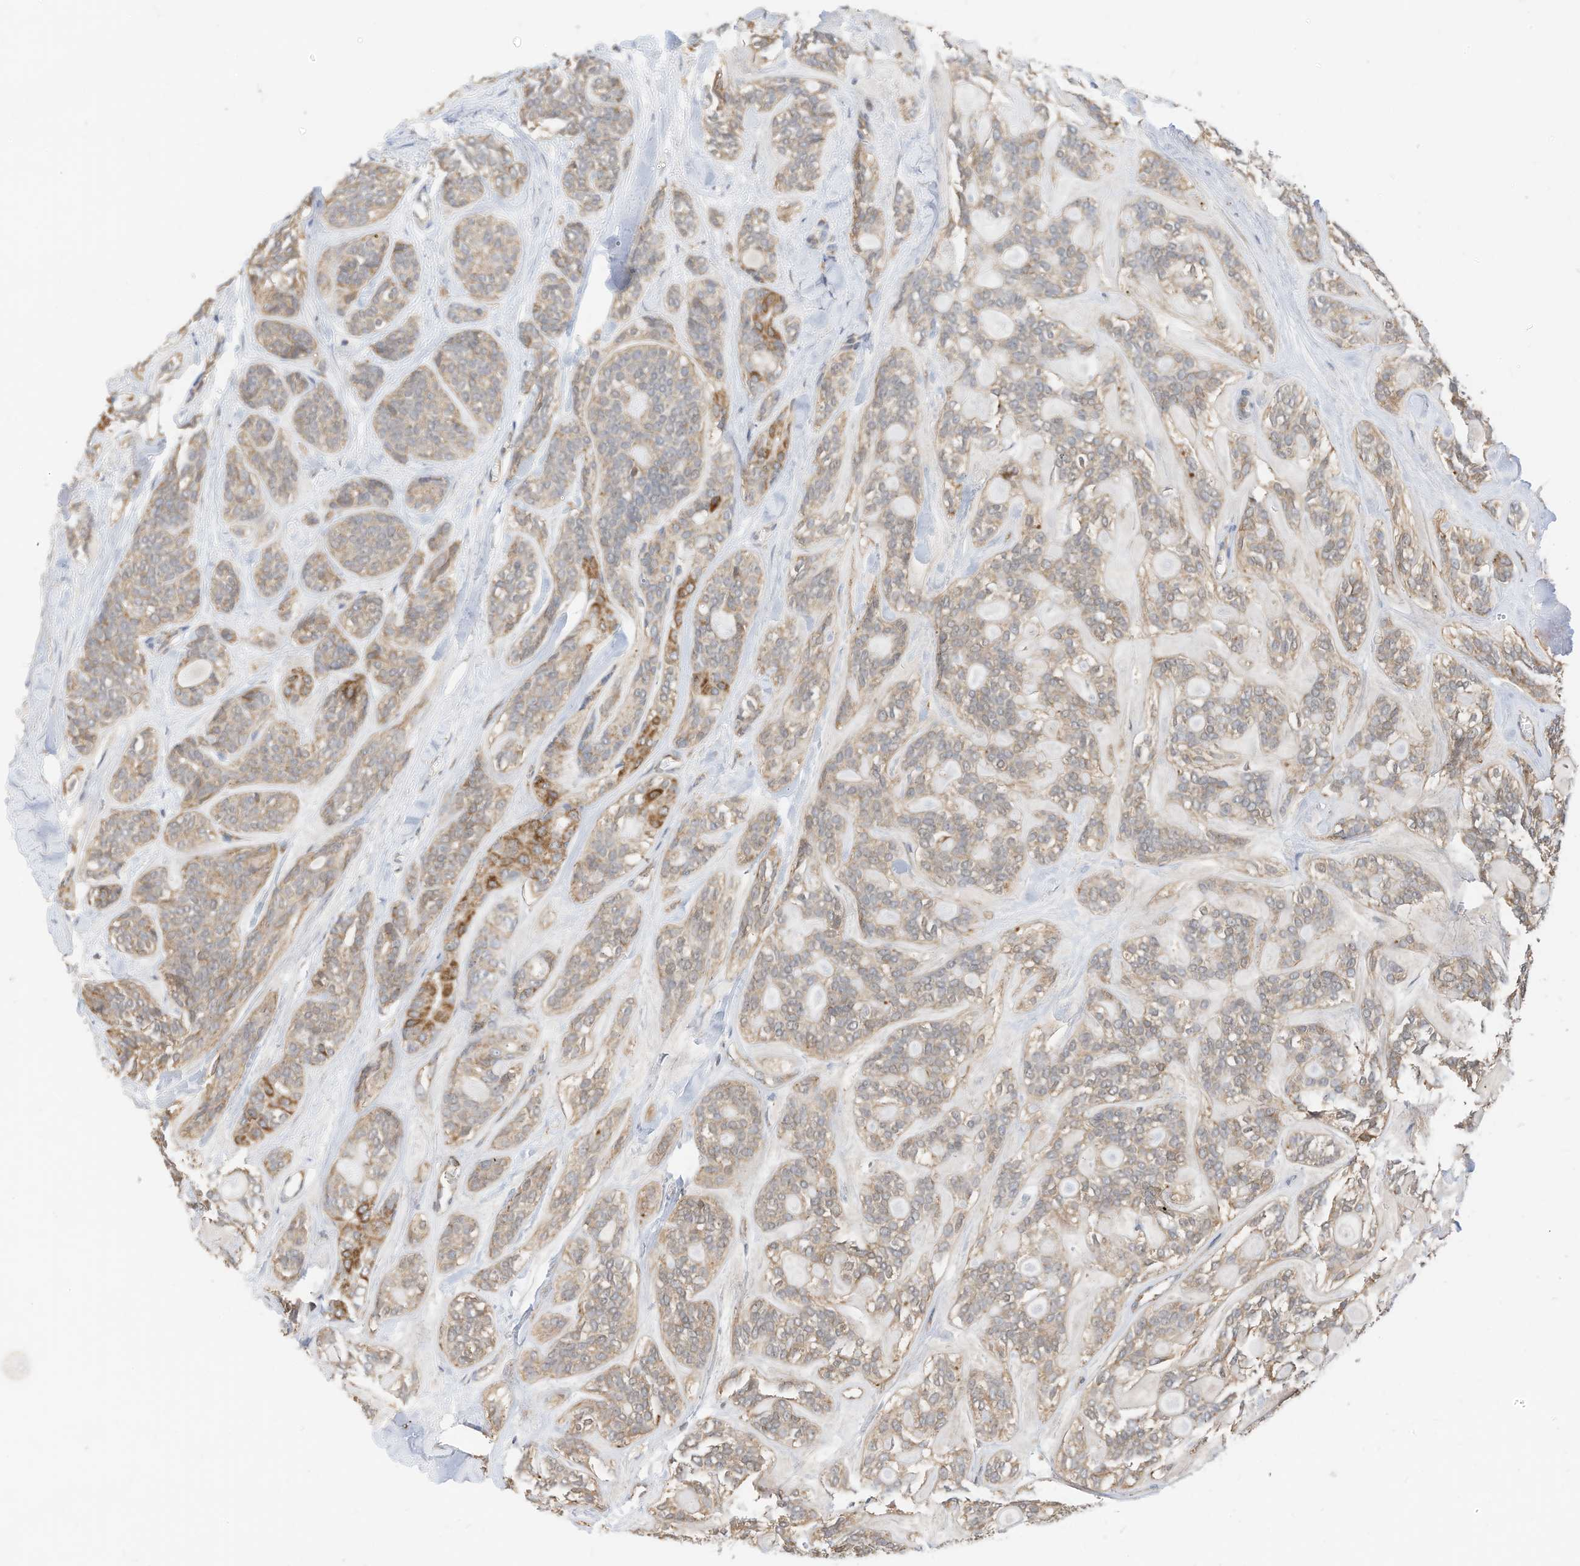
{"staining": {"intensity": "moderate", "quantity": "<25%", "location": "cytoplasmic/membranous"}, "tissue": "head and neck cancer", "cell_type": "Tumor cells", "image_type": "cancer", "snomed": [{"axis": "morphology", "description": "Adenocarcinoma, NOS"}, {"axis": "topography", "description": "Head-Neck"}], "caption": "Moderate cytoplasmic/membranous protein expression is seen in about <25% of tumor cells in adenocarcinoma (head and neck). (DAB IHC with brightfield microscopy, high magnification).", "gene": "METTL6", "patient": {"sex": "male", "age": 66}}